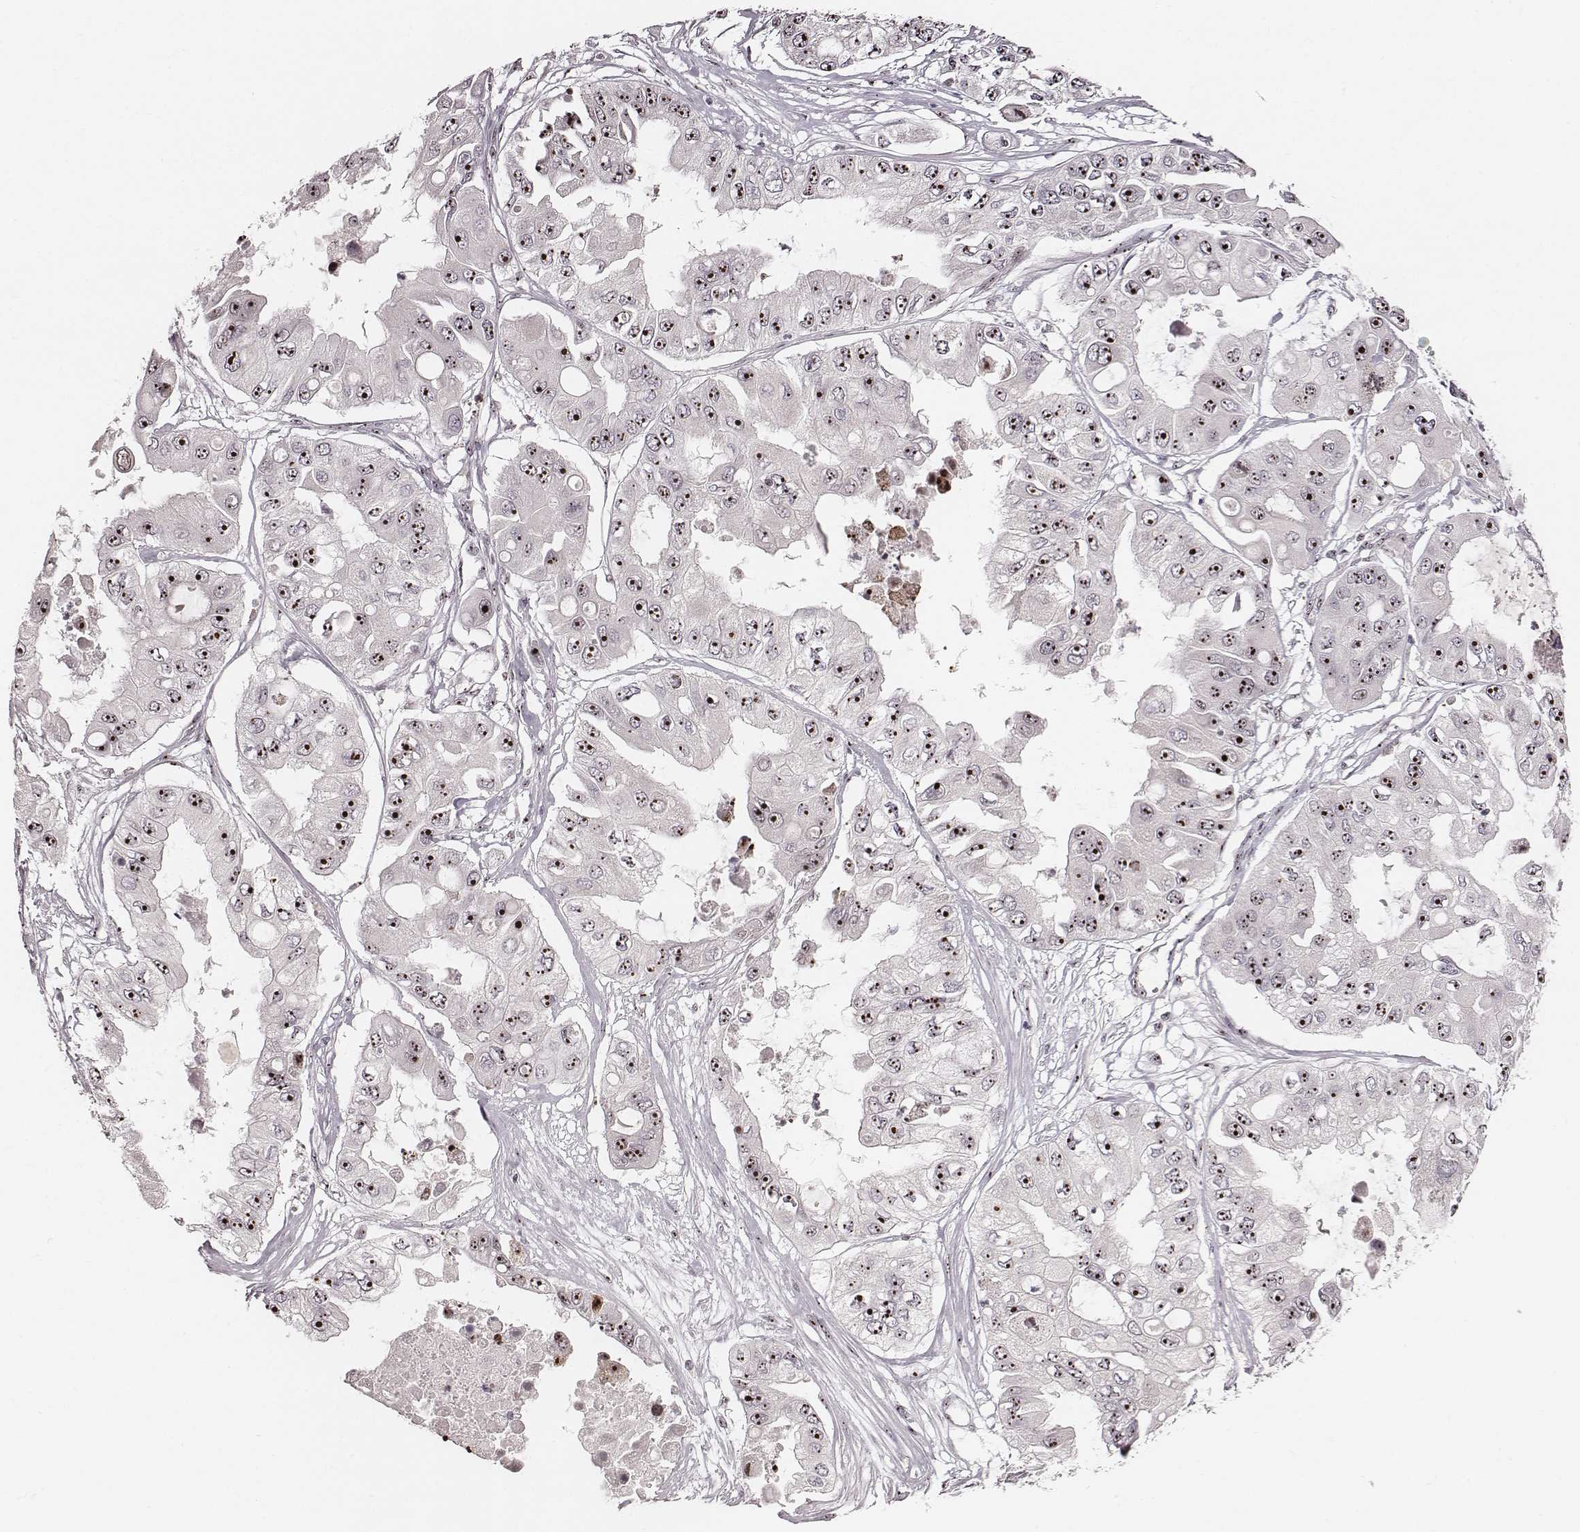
{"staining": {"intensity": "moderate", "quantity": ">75%", "location": "nuclear"}, "tissue": "ovarian cancer", "cell_type": "Tumor cells", "image_type": "cancer", "snomed": [{"axis": "morphology", "description": "Cystadenocarcinoma, serous, NOS"}, {"axis": "topography", "description": "Ovary"}], "caption": "Protein positivity by immunohistochemistry (IHC) reveals moderate nuclear staining in approximately >75% of tumor cells in ovarian serous cystadenocarcinoma.", "gene": "NOP56", "patient": {"sex": "female", "age": 56}}